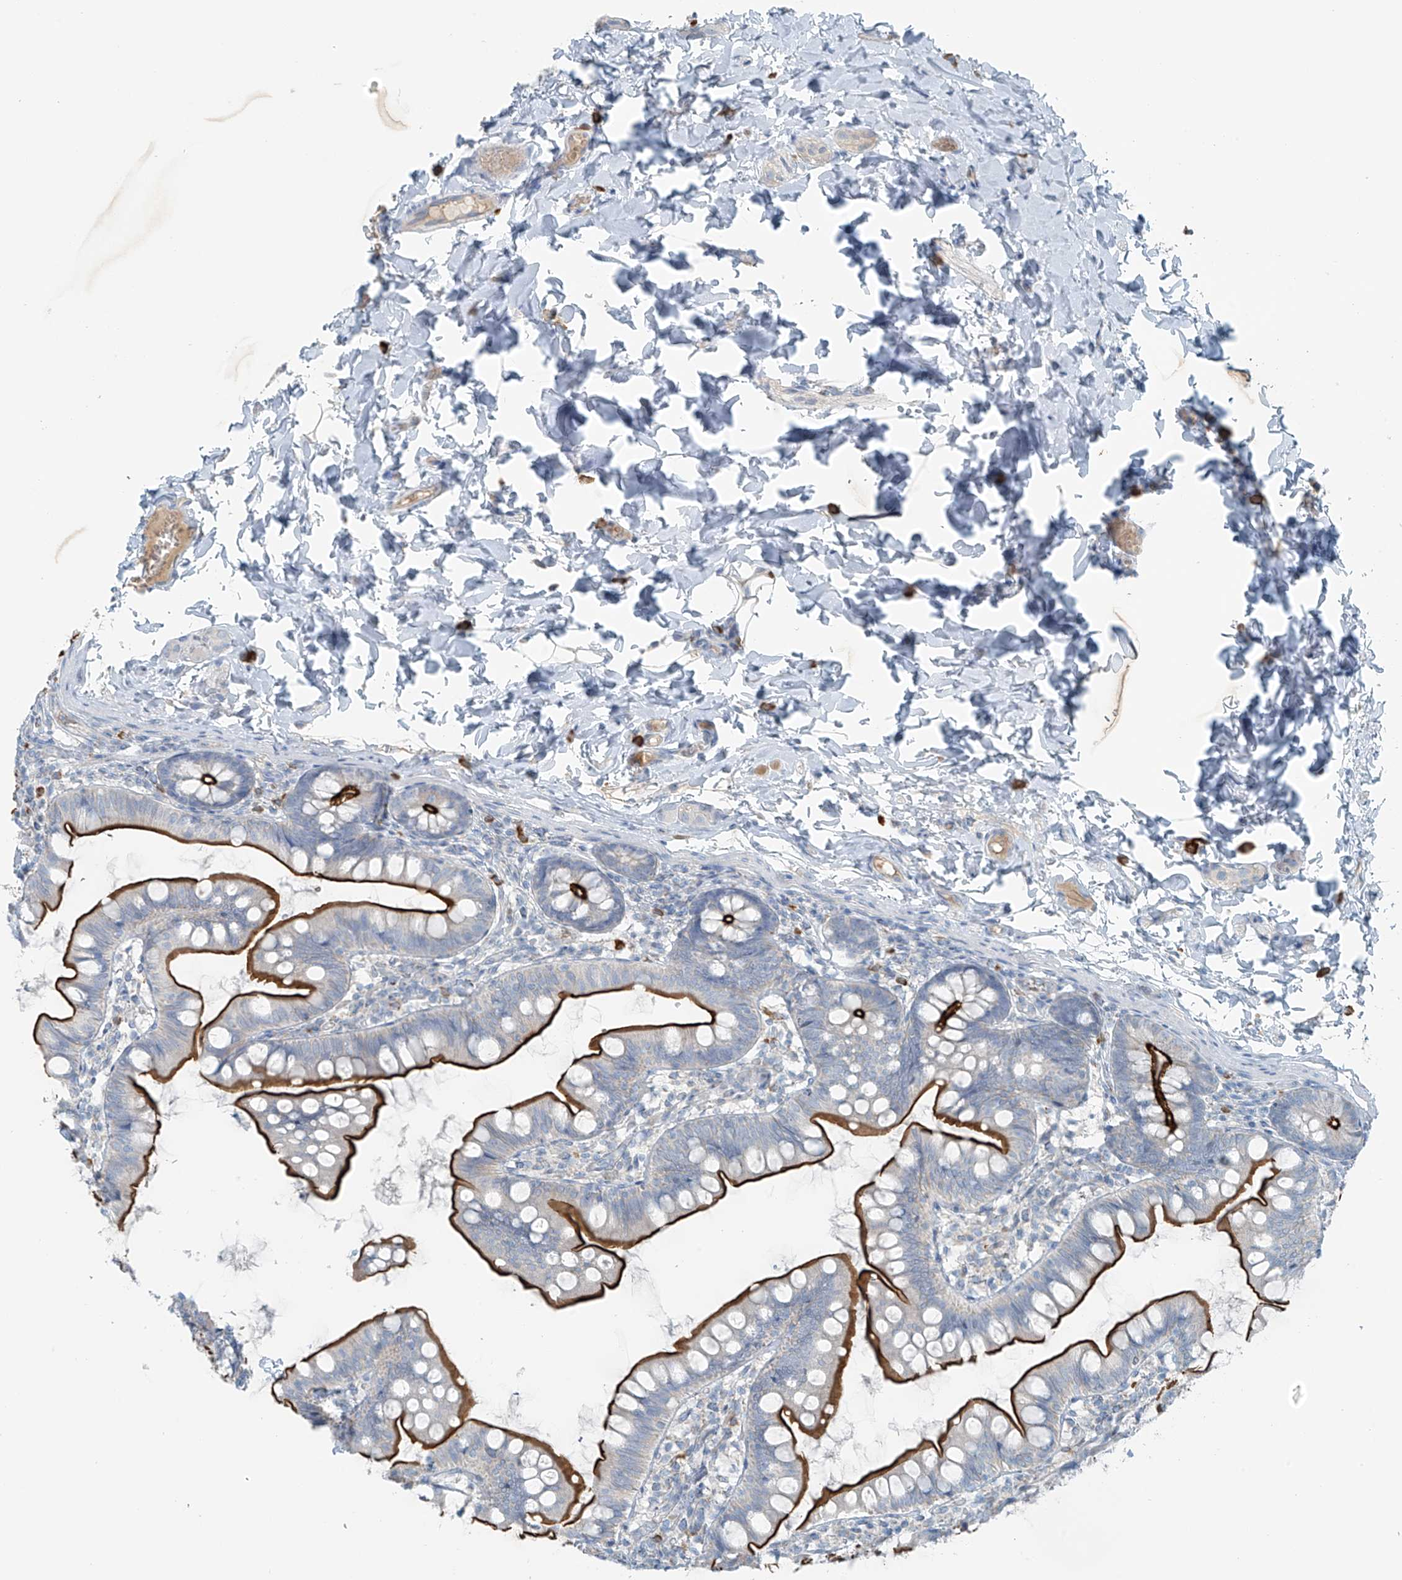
{"staining": {"intensity": "strong", "quantity": ">75%", "location": "cytoplasmic/membranous"}, "tissue": "small intestine", "cell_type": "Glandular cells", "image_type": "normal", "snomed": [{"axis": "morphology", "description": "Normal tissue, NOS"}, {"axis": "topography", "description": "Small intestine"}], "caption": "Unremarkable small intestine shows strong cytoplasmic/membranous expression in about >75% of glandular cells, visualized by immunohistochemistry.", "gene": "FAM131C", "patient": {"sex": "male", "age": 7}}